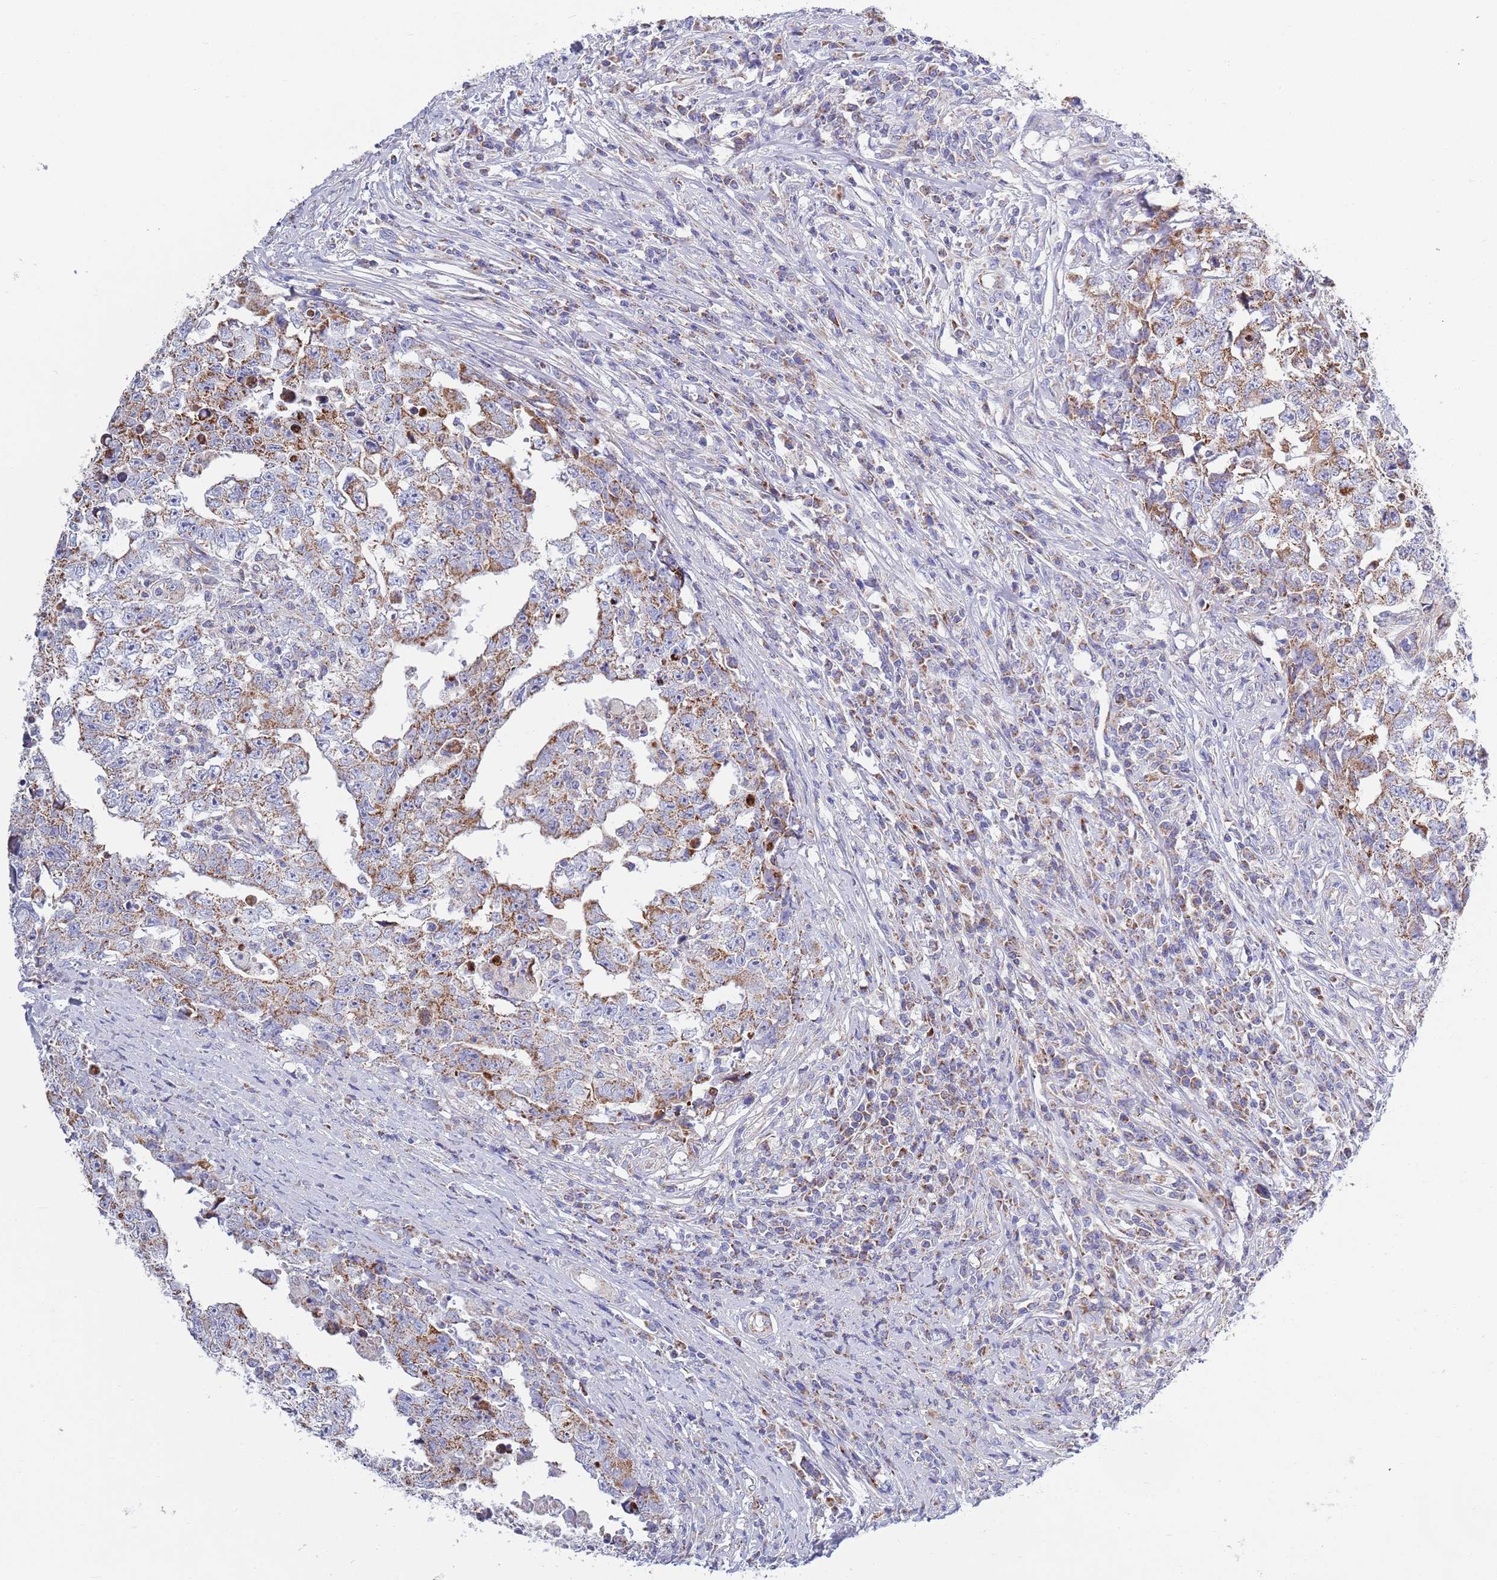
{"staining": {"intensity": "moderate", "quantity": ">75%", "location": "cytoplasmic/membranous"}, "tissue": "testis cancer", "cell_type": "Tumor cells", "image_type": "cancer", "snomed": [{"axis": "morphology", "description": "Carcinoma, Embryonal, NOS"}, {"axis": "topography", "description": "Testis"}], "caption": "An immunohistochemistry (IHC) histopathology image of neoplastic tissue is shown. Protein staining in brown shows moderate cytoplasmic/membranous positivity in testis cancer within tumor cells.", "gene": "EMC8", "patient": {"sex": "male", "age": 25}}